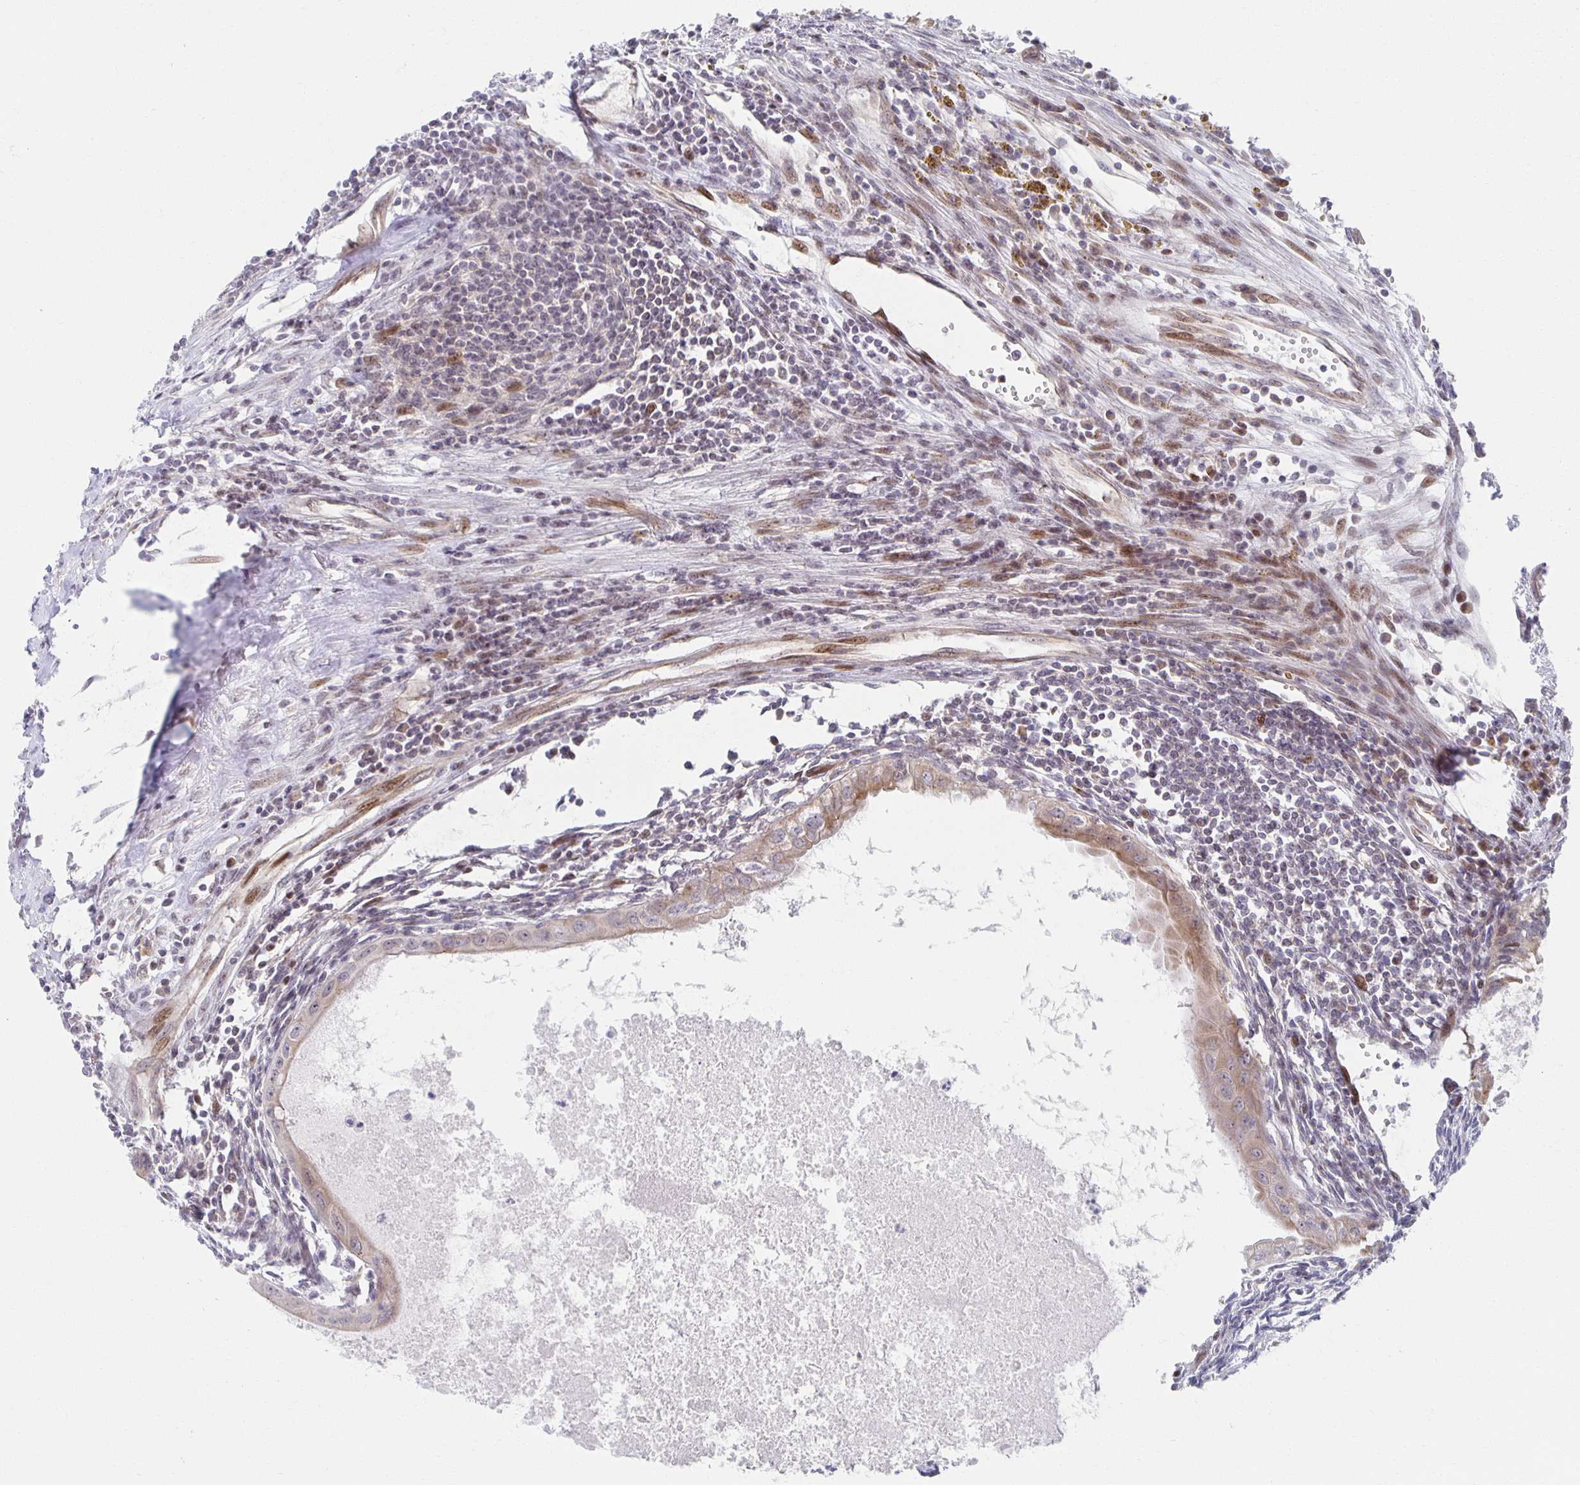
{"staining": {"intensity": "weak", "quantity": "25%-75%", "location": "cytoplasmic/membranous"}, "tissue": "testis cancer", "cell_type": "Tumor cells", "image_type": "cancer", "snomed": [{"axis": "morphology", "description": "Carcinoma, Embryonal, NOS"}, {"axis": "topography", "description": "Testis"}], "caption": "A low amount of weak cytoplasmic/membranous staining is present in about 25%-75% of tumor cells in testis embryonal carcinoma tissue.", "gene": "HCFC1R1", "patient": {"sex": "male", "age": 37}}